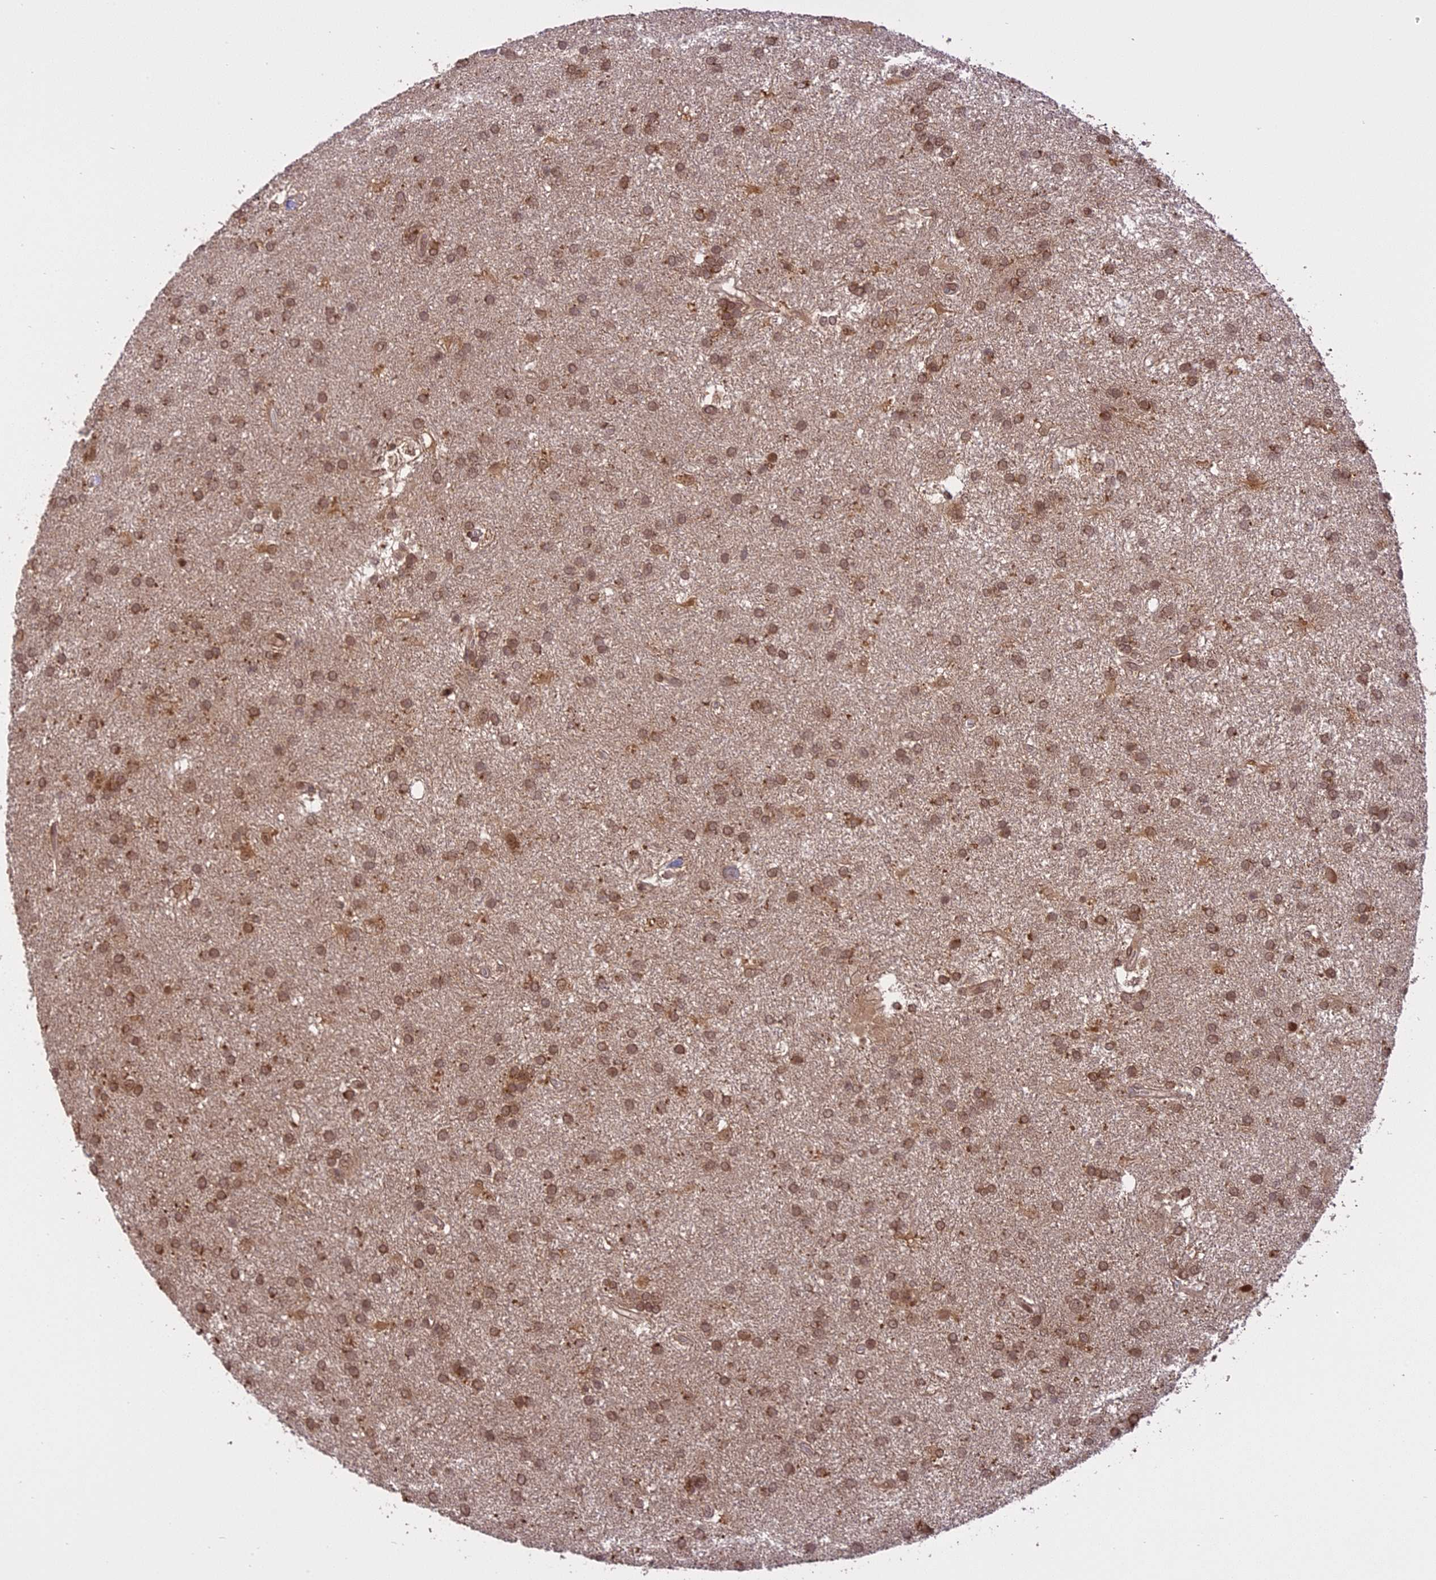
{"staining": {"intensity": "moderate", "quantity": ">75%", "location": "cytoplasmic/membranous,nuclear"}, "tissue": "glioma", "cell_type": "Tumor cells", "image_type": "cancer", "snomed": [{"axis": "morphology", "description": "Glioma, malignant, Low grade"}, {"axis": "topography", "description": "Brain"}], "caption": "A brown stain shows moderate cytoplasmic/membranous and nuclear positivity of a protein in malignant low-grade glioma tumor cells.", "gene": "PRELID2", "patient": {"sex": "male", "age": 66}}